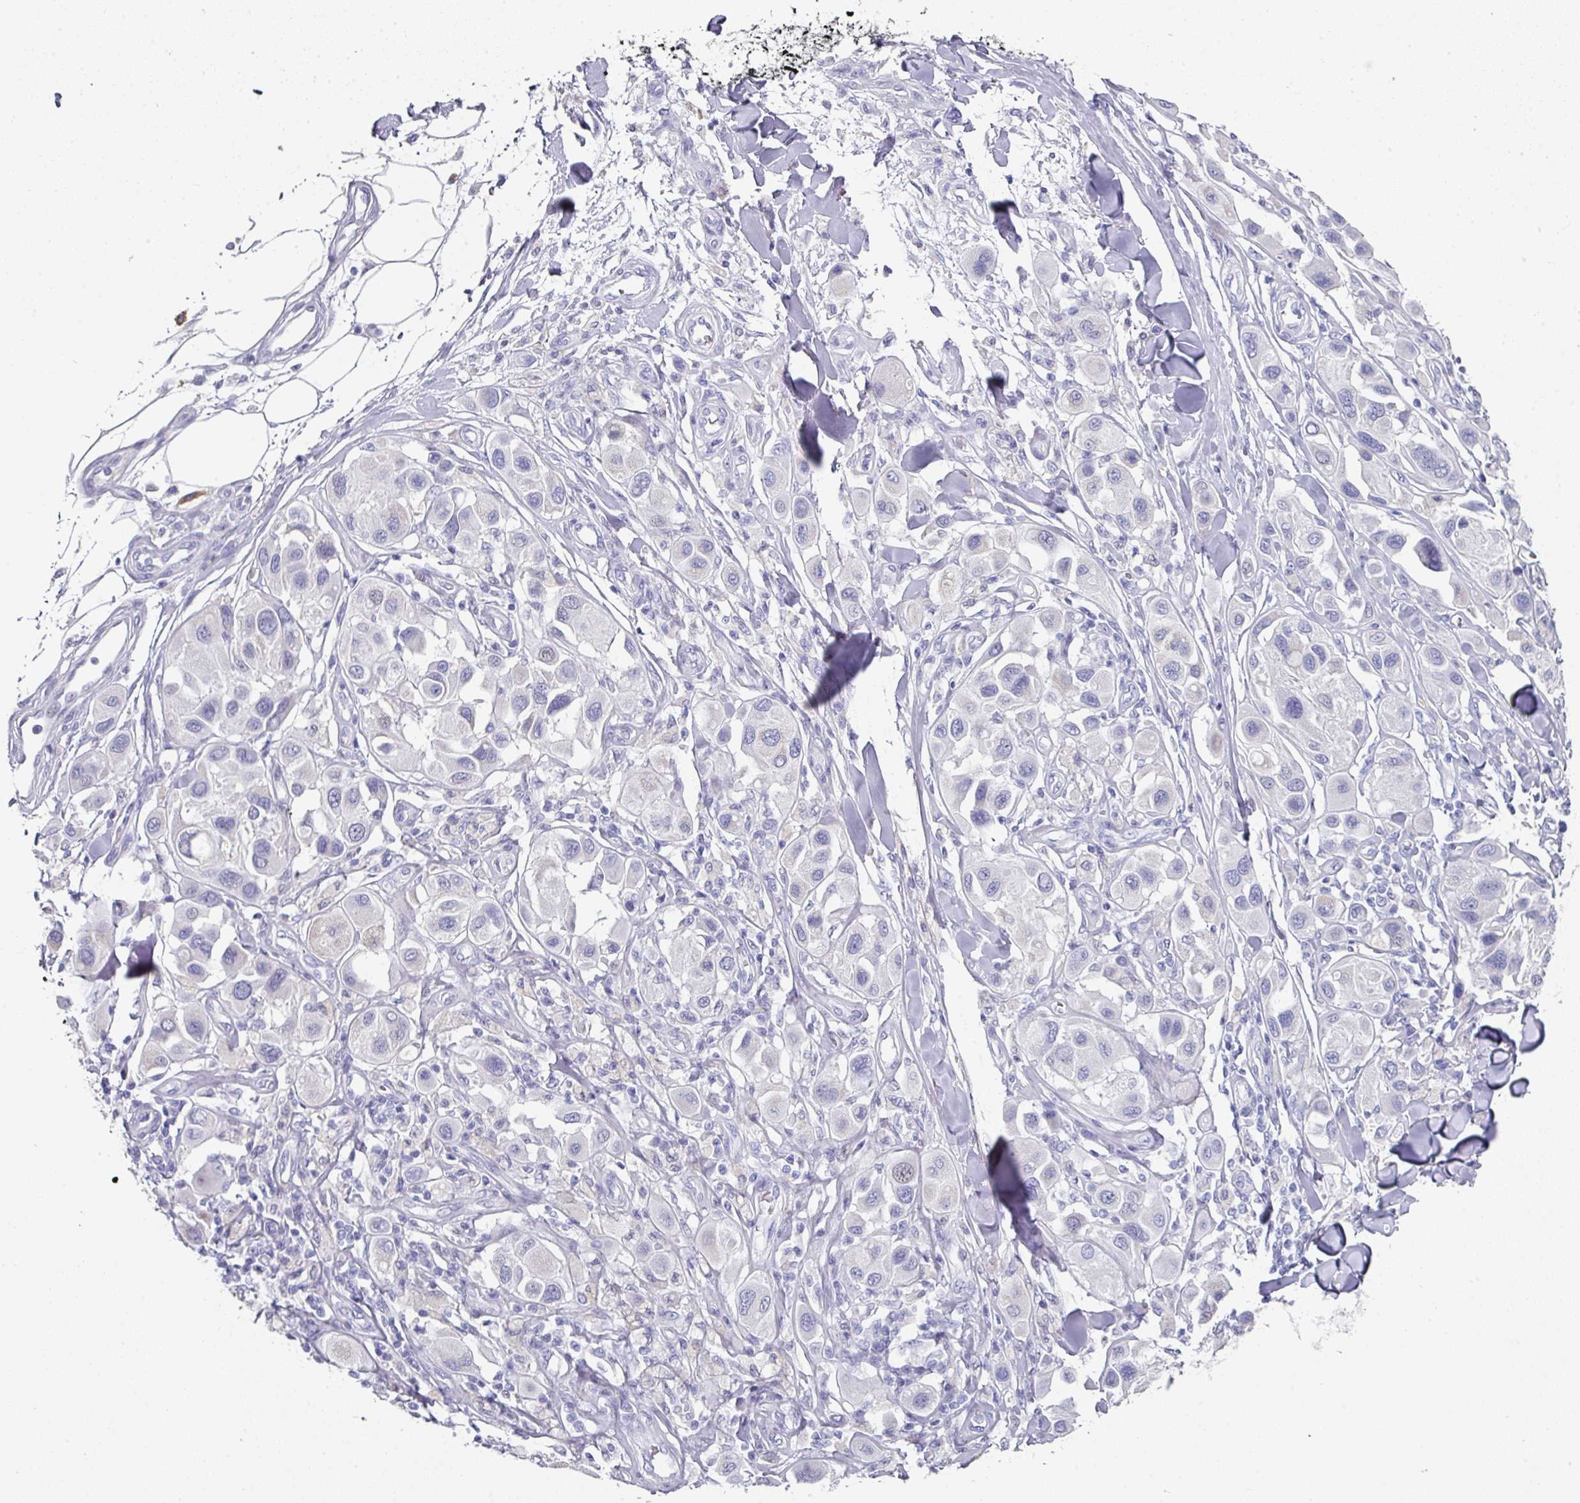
{"staining": {"intensity": "negative", "quantity": "none", "location": "none"}, "tissue": "melanoma", "cell_type": "Tumor cells", "image_type": "cancer", "snomed": [{"axis": "morphology", "description": "Malignant melanoma, Metastatic site"}, {"axis": "topography", "description": "Skin"}], "caption": "IHC photomicrograph of neoplastic tissue: human malignant melanoma (metastatic site) stained with DAB displays no significant protein positivity in tumor cells.", "gene": "SETBP1", "patient": {"sex": "male", "age": 41}}